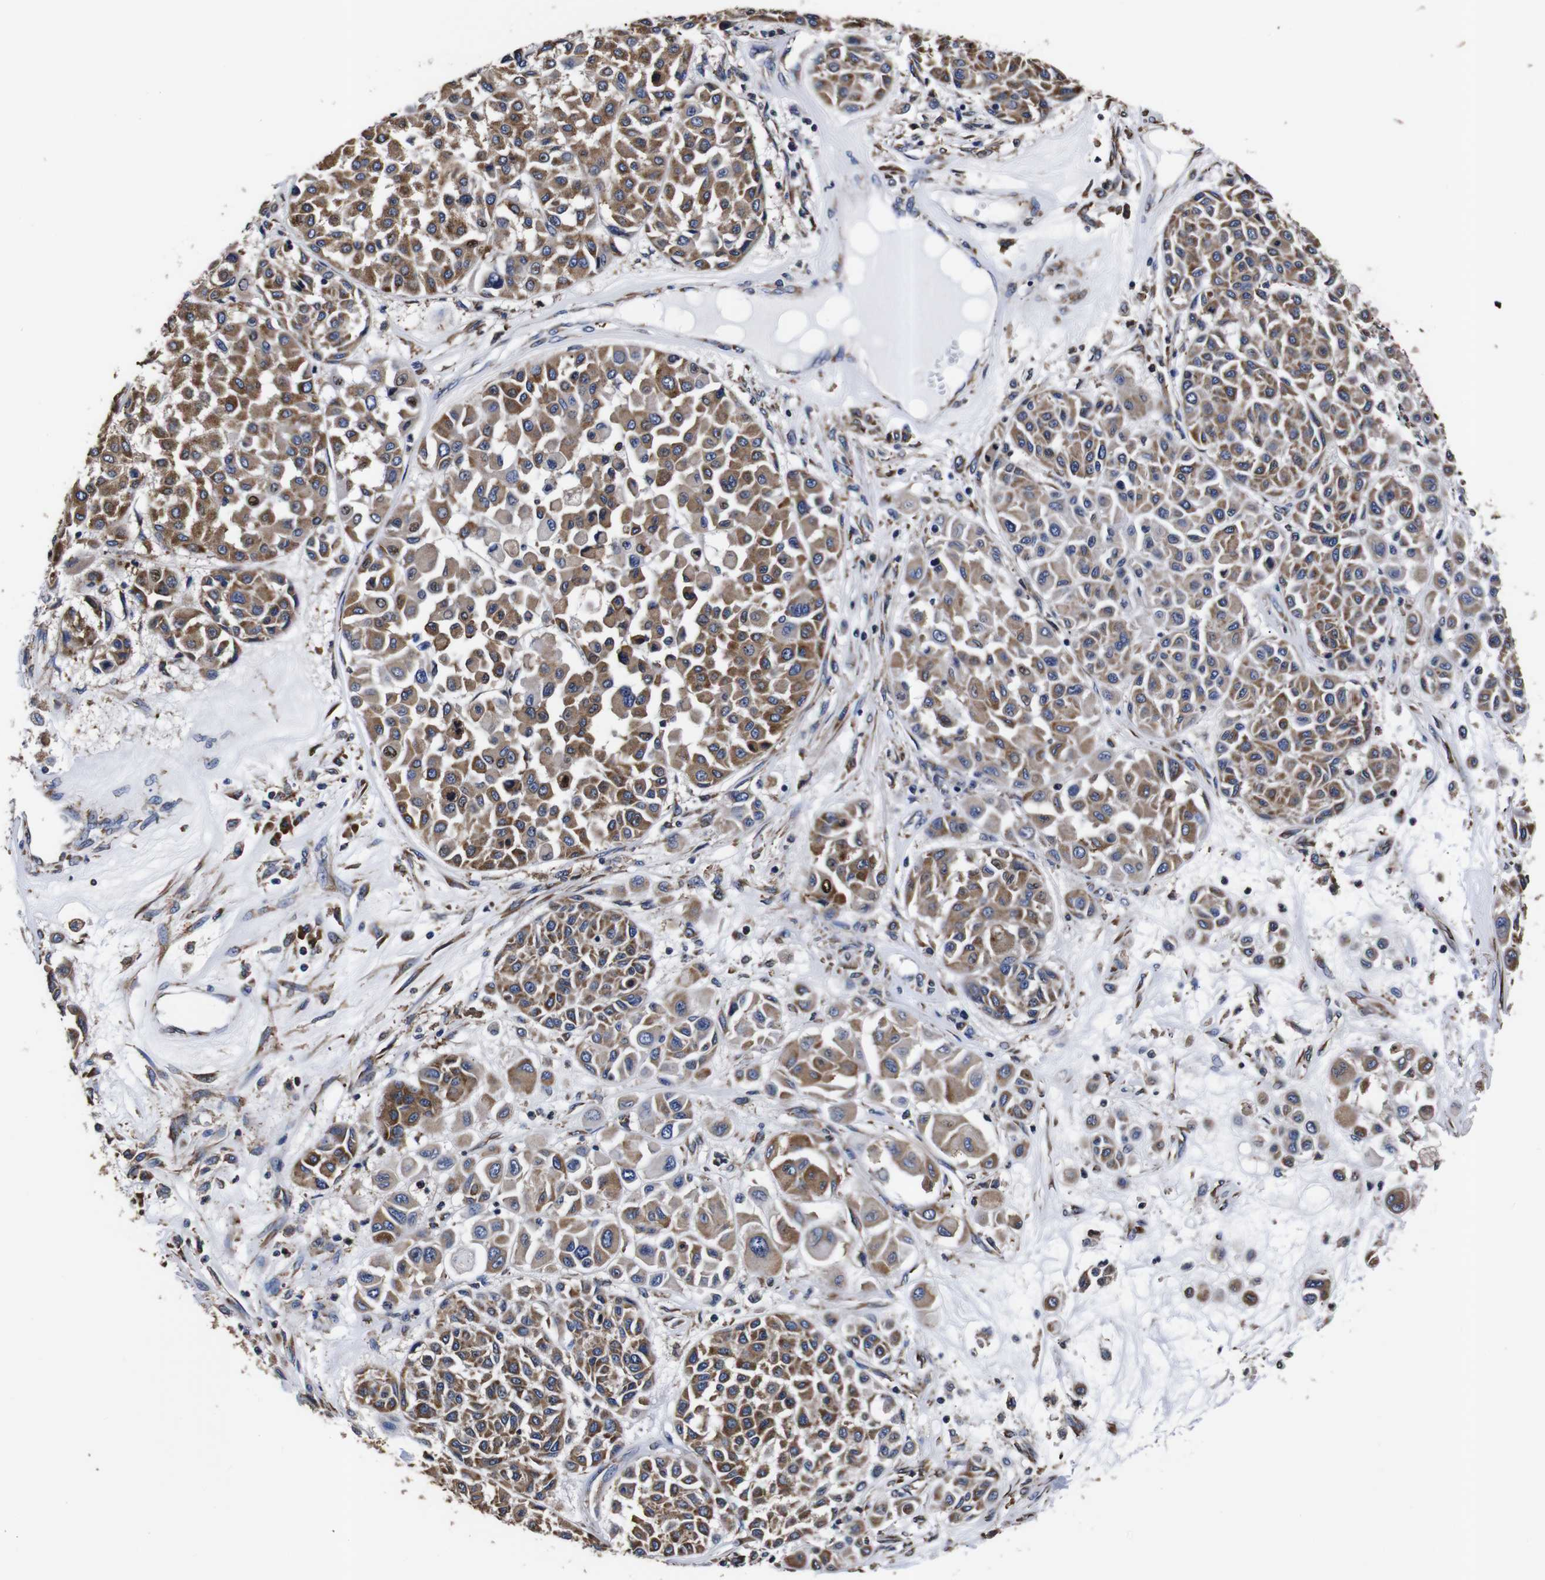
{"staining": {"intensity": "moderate", "quantity": ">75%", "location": "cytoplasmic/membranous"}, "tissue": "melanoma", "cell_type": "Tumor cells", "image_type": "cancer", "snomed": [{"axis": "morphology", "description": "Malignant melanoma, Metastatic site"}, {"axis": "topography", "description": "Soft tissue"}], "caption": "IHC of human malignant melanoma (metastatic site) reveals medium levels of moderate cytoplasmic/membranous expression in approximately >75% of tumor cells.", "gene": "PPIB", "patient": {"sex": "male", "age": 41}}